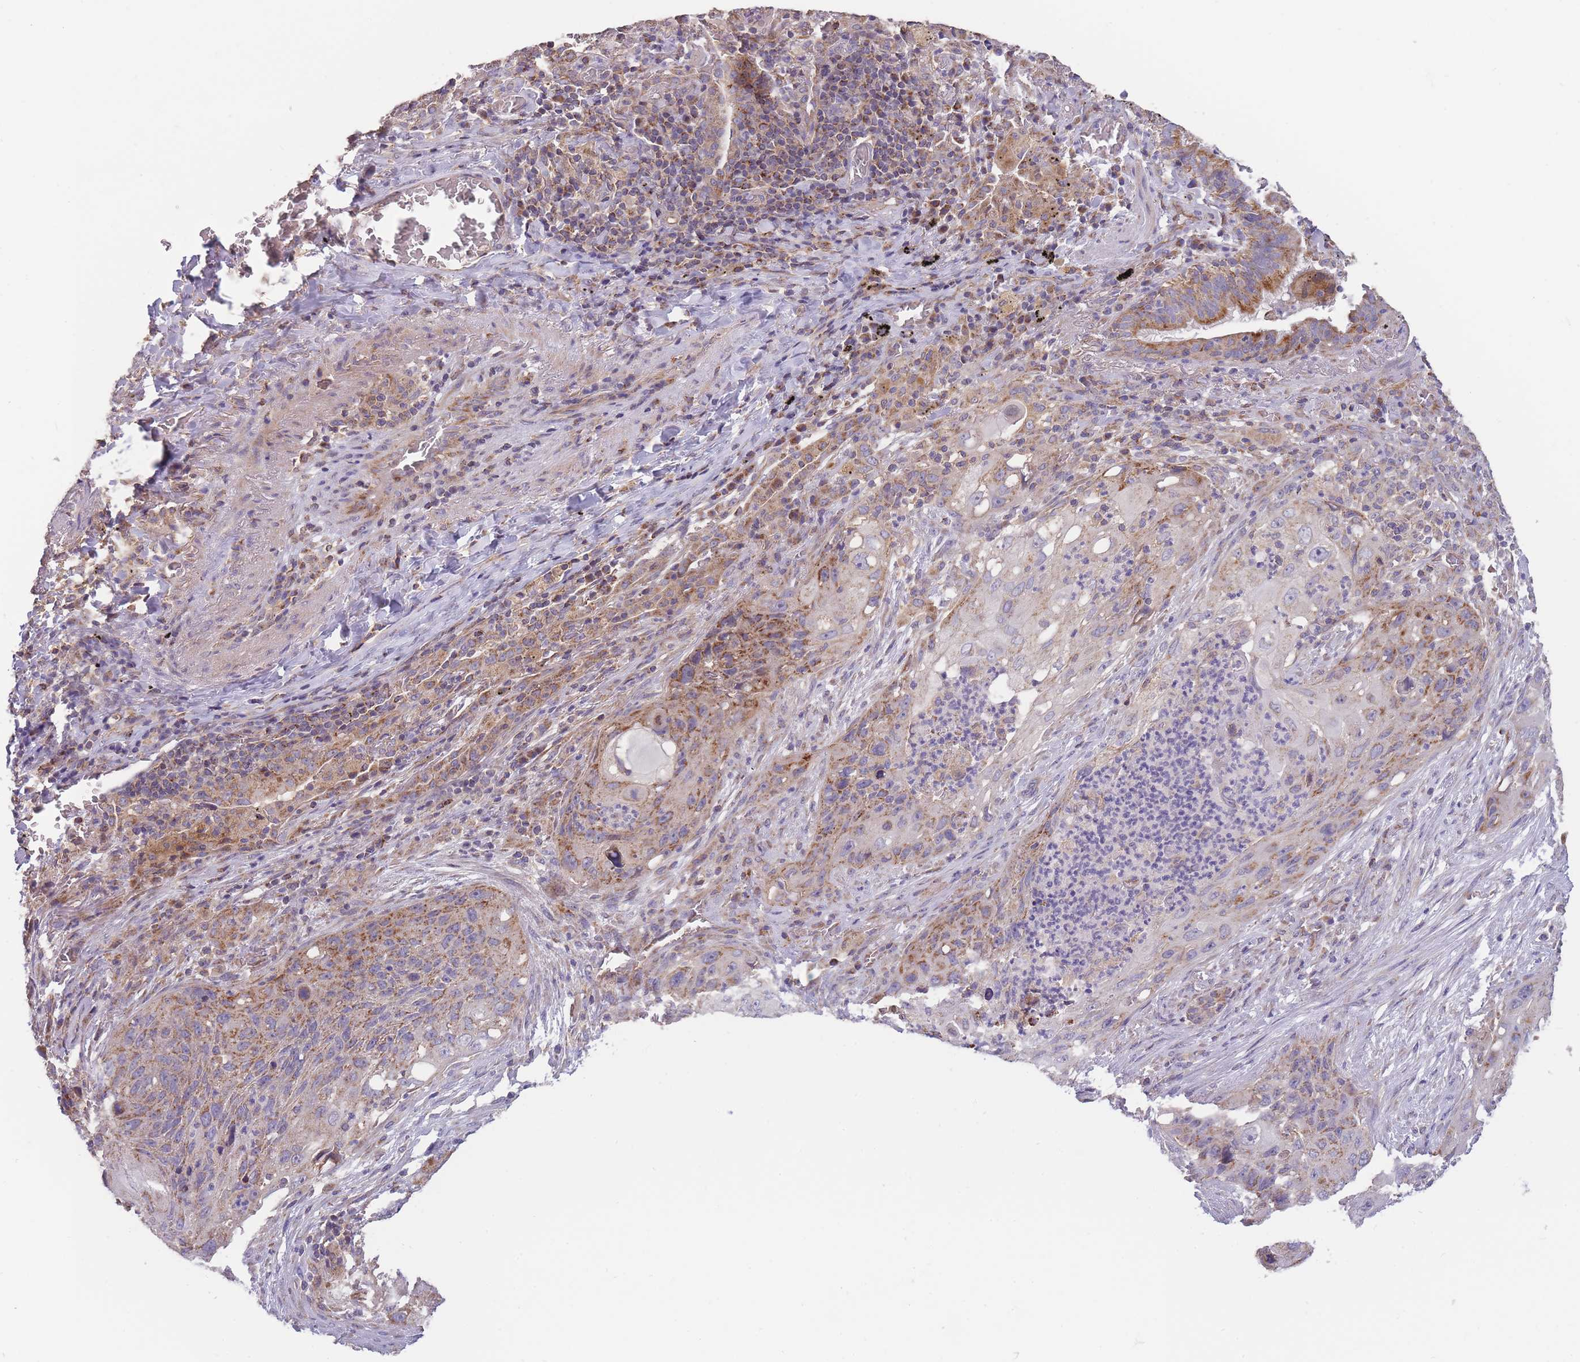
{"staining": {"intensity": "moderate", "quantity": "25%-75%", "location": "cytoplasmic/membranous"}, "tissue": "lung cancer", "cell_type": "Tumor cells", "image_type": "cancer", "snomed": [{"axis": "morphology", "description": "Squamous cell carcinoma, NOS"}, {"axis": "topography", "description": "Lung"}], "caption": "A medium amount of moderate cytoplasmic/membranous expression is present in approximately 25%-75% of tumor cells in squamous cell carcinoma (lung) tissue.", "gene": "SLC25A42", "patient": {"sex": "female", "age": 63}}